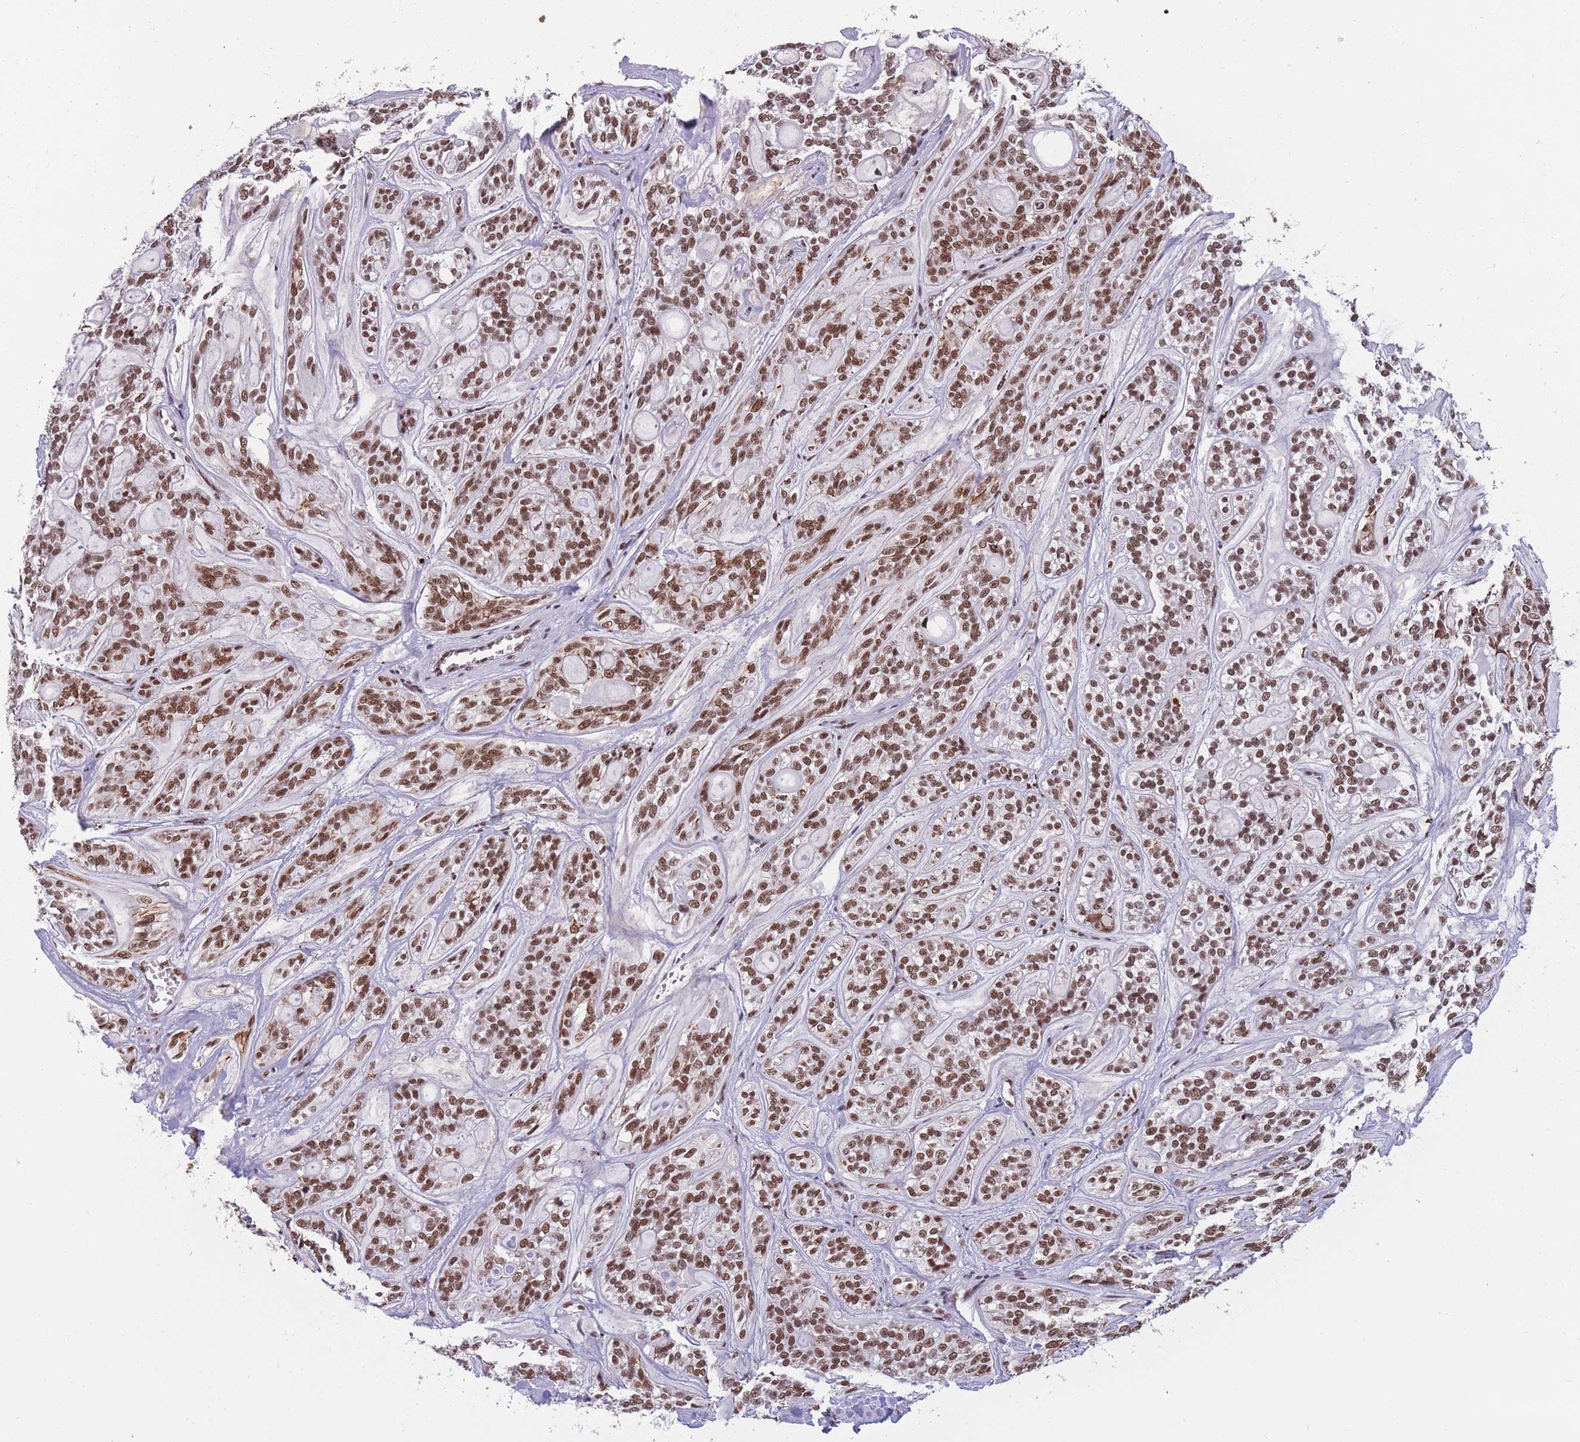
{"staining": {"intensity": "moderate", "quantity": ">75%", "location": "nuclear"}, "tissue": "head and neck cancer", "cell_type": "Tumor cells", "image_type": "cancer", "snomed": [{"axis": "morphology", "description": "Adenocarcinoma, NOS"}, {"axis": "topography", "description": "Head-Neck"}], "caption": "Protein staining by IHC exhibits moderate nuclear positivity in about >75% of tumor cells in head and neck adenocarcinoma. (Stains: DAB in brown, nuclei in blue, Microscopy: brightfield microscopy at high magnification).", "gene": "PRPF19", "patient": {"sex": "male", "age": 66}}